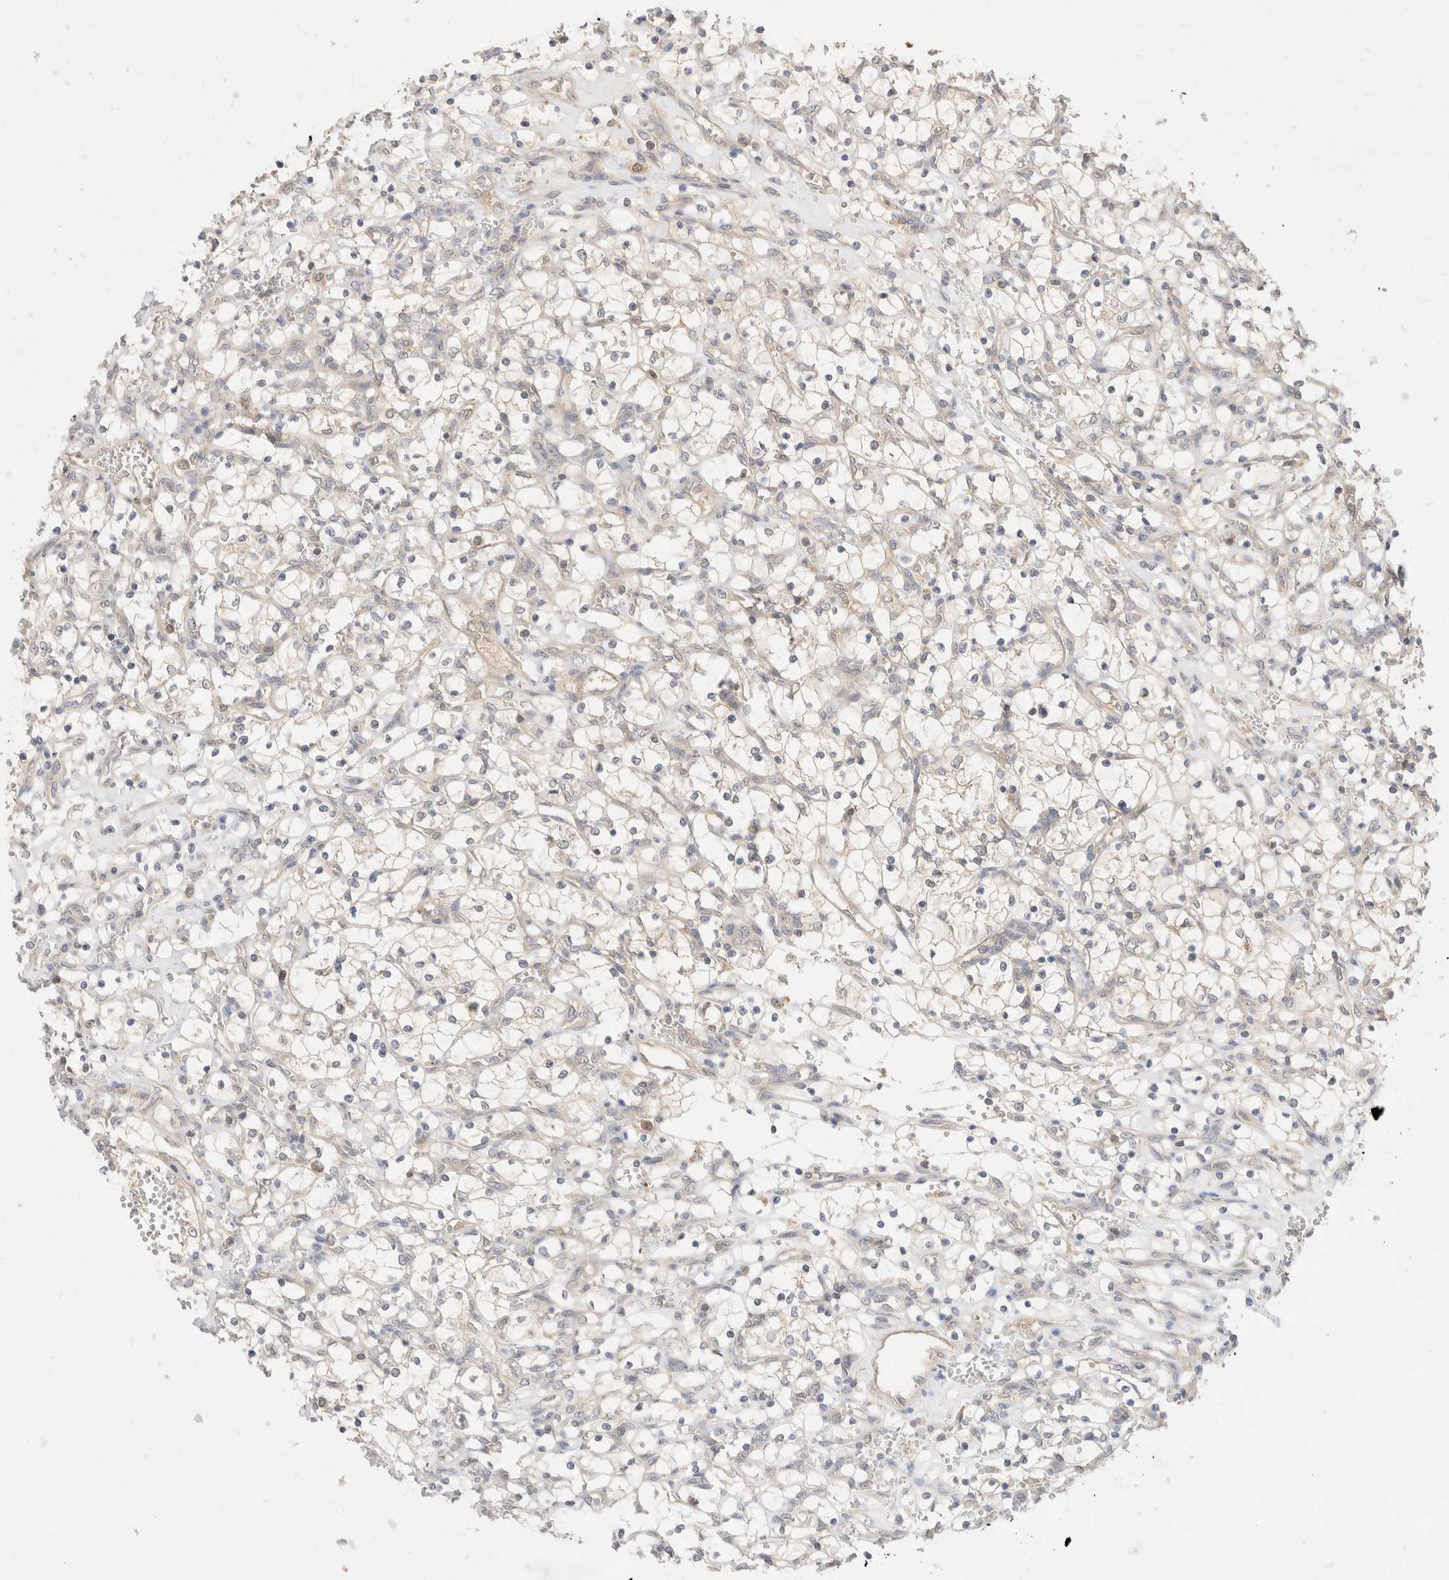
{"staining": {"intensity": "negative", "quantity": "none", "location": "none"}, "tissue": "renal cancer", "cell_type": "Tumor cells", "image_type": "cancer", "snomed": [{"axis": "morphology", "description": "Adenocarcinoma, NOS"}, {"axis": "topography", "description": "Kidney"}], "caption": "Immunohistochemical staining of human renal cancer reveals no significant positivity in tumor cells.", "gene": "CARNMT1", "patient": {"sex": "female", "age": 69}}